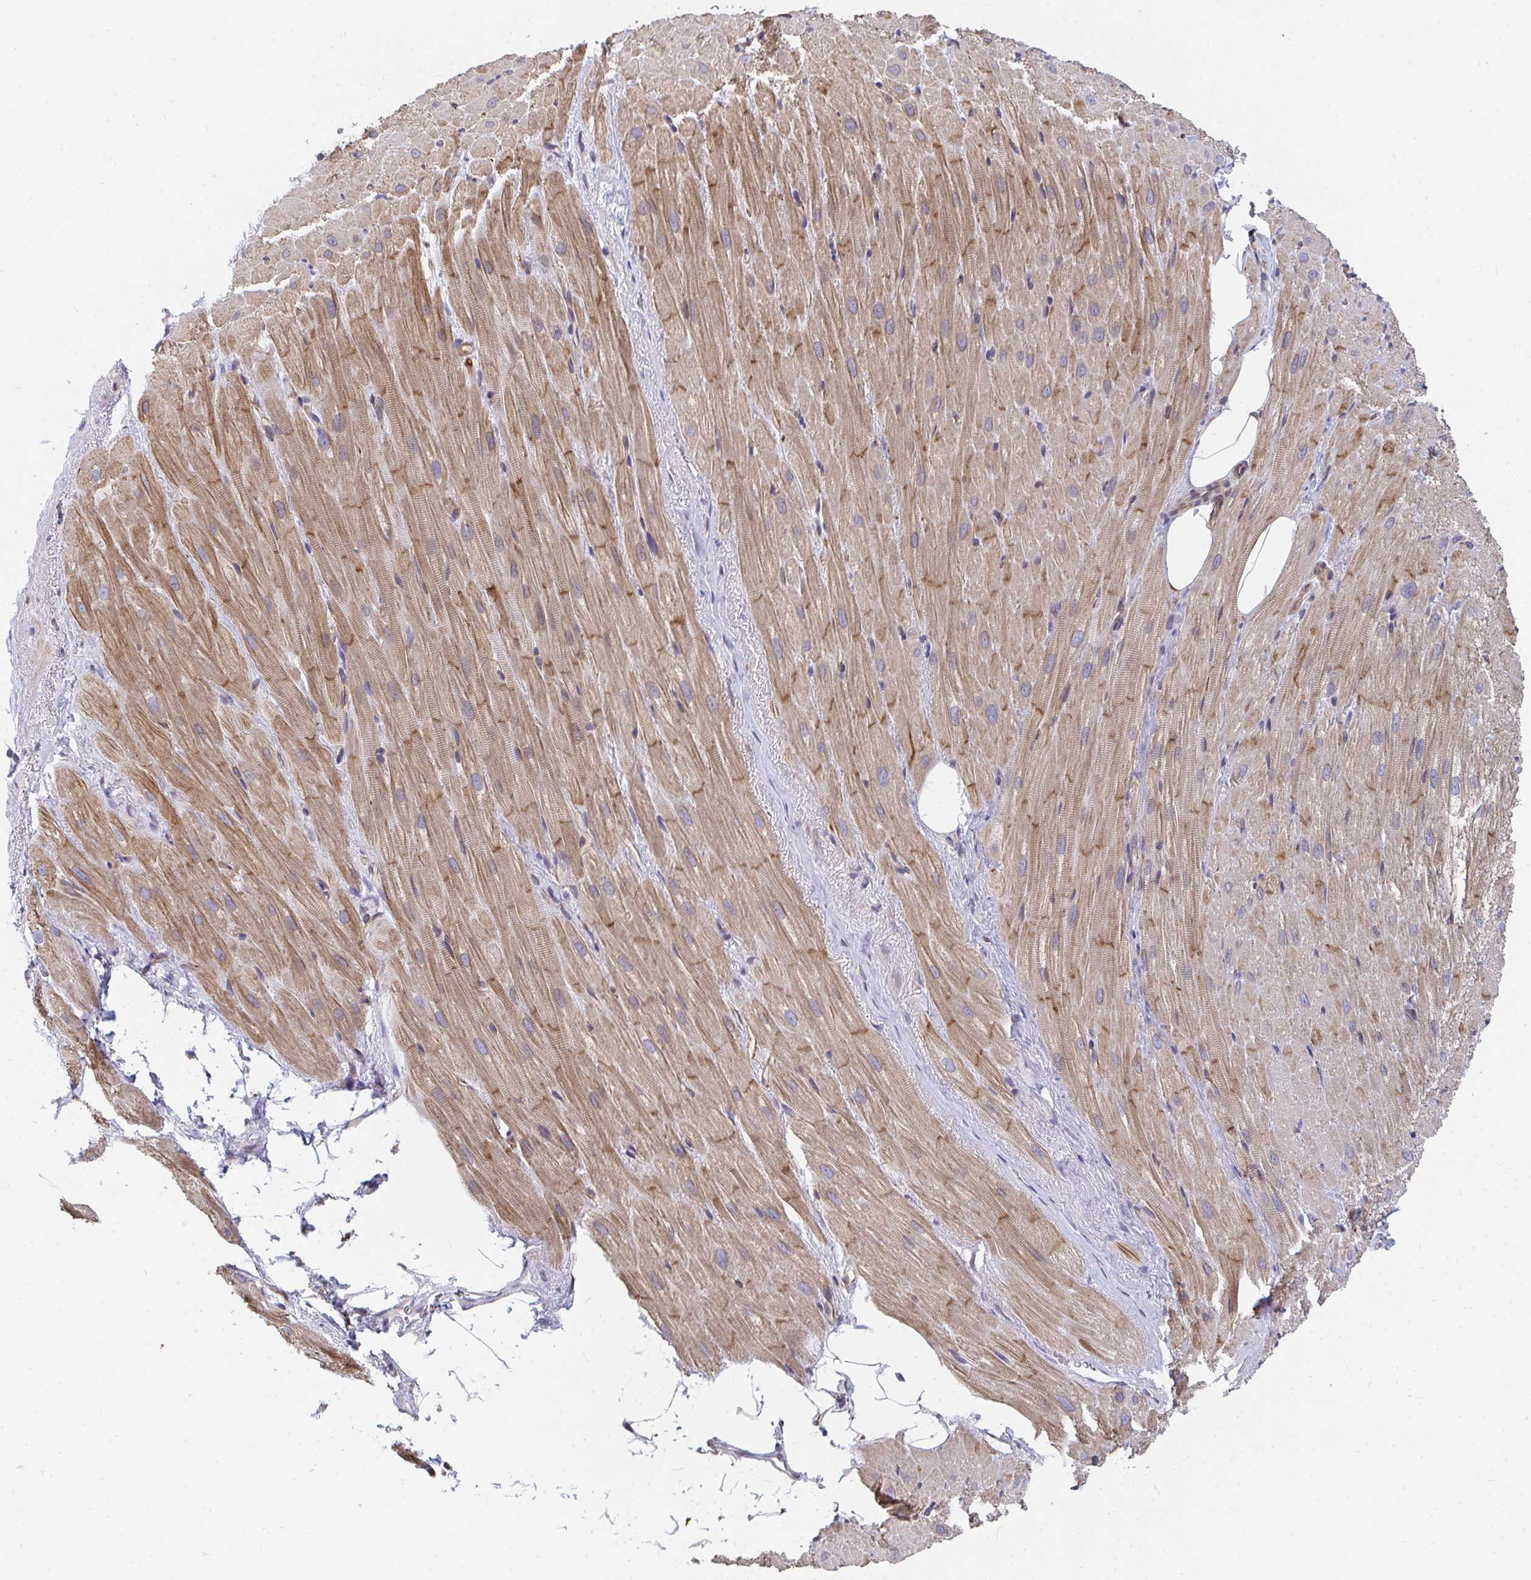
{"staining": {"intensity": "moderate", "quantity": ">75%", "location": "cytoplasmic/membranous"}, "tissue": "heart muscle", "cell_type": "Cardiomyocytes", "image_type": "normal", "snomed": [{"axis": "morphology", "description": "Normal tissue, NOS"}, {"axis": "topography", "description": "Heart"}], "caption": "This image displays IHC staining of normal human heart muscle, with medium moderate cytoplasmic/membranous positivity in approximately >75% of cardiomyocytes.", "gene": "EIF1AD", "patient": {"sex": "male", "age": 62}}